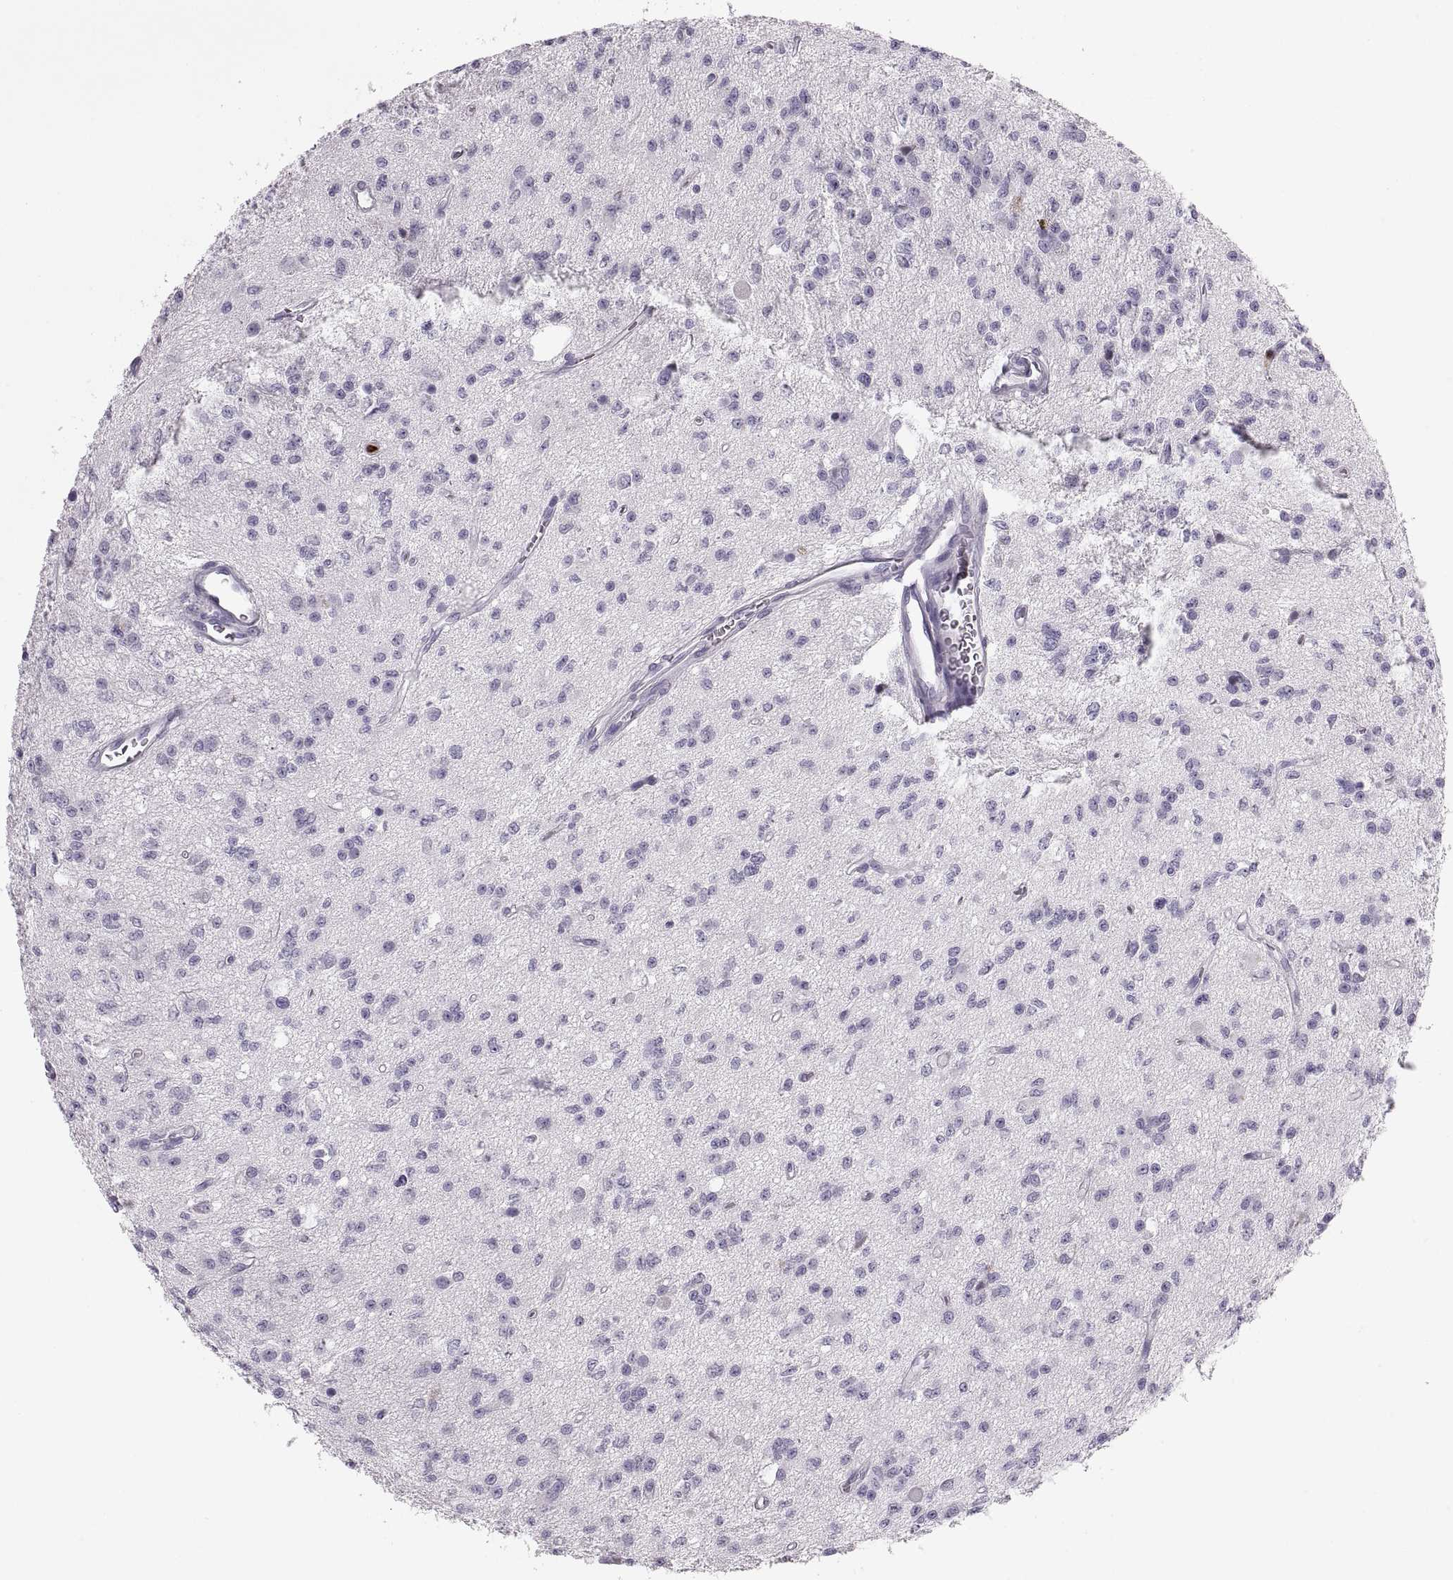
{"staining": {"intensity": "negative", "quantity": "none", "location": "none"}, "tissue": "glioma", "cell_type": "Tumor cells", "image_type": "cancer", "snomed": [{"axis": "morphology", "description": "Glioma, malignant, Low grade"}, {"axis": "topography", "description": "Brain"}], "caption": "Tumor cells show no significant protein expression in glioma. (DAB immunohistochemistry visualized using brightfield microscopy, high magnification).", "gene": "MILR1", "patient": {"sex": "female", "age": 45}}